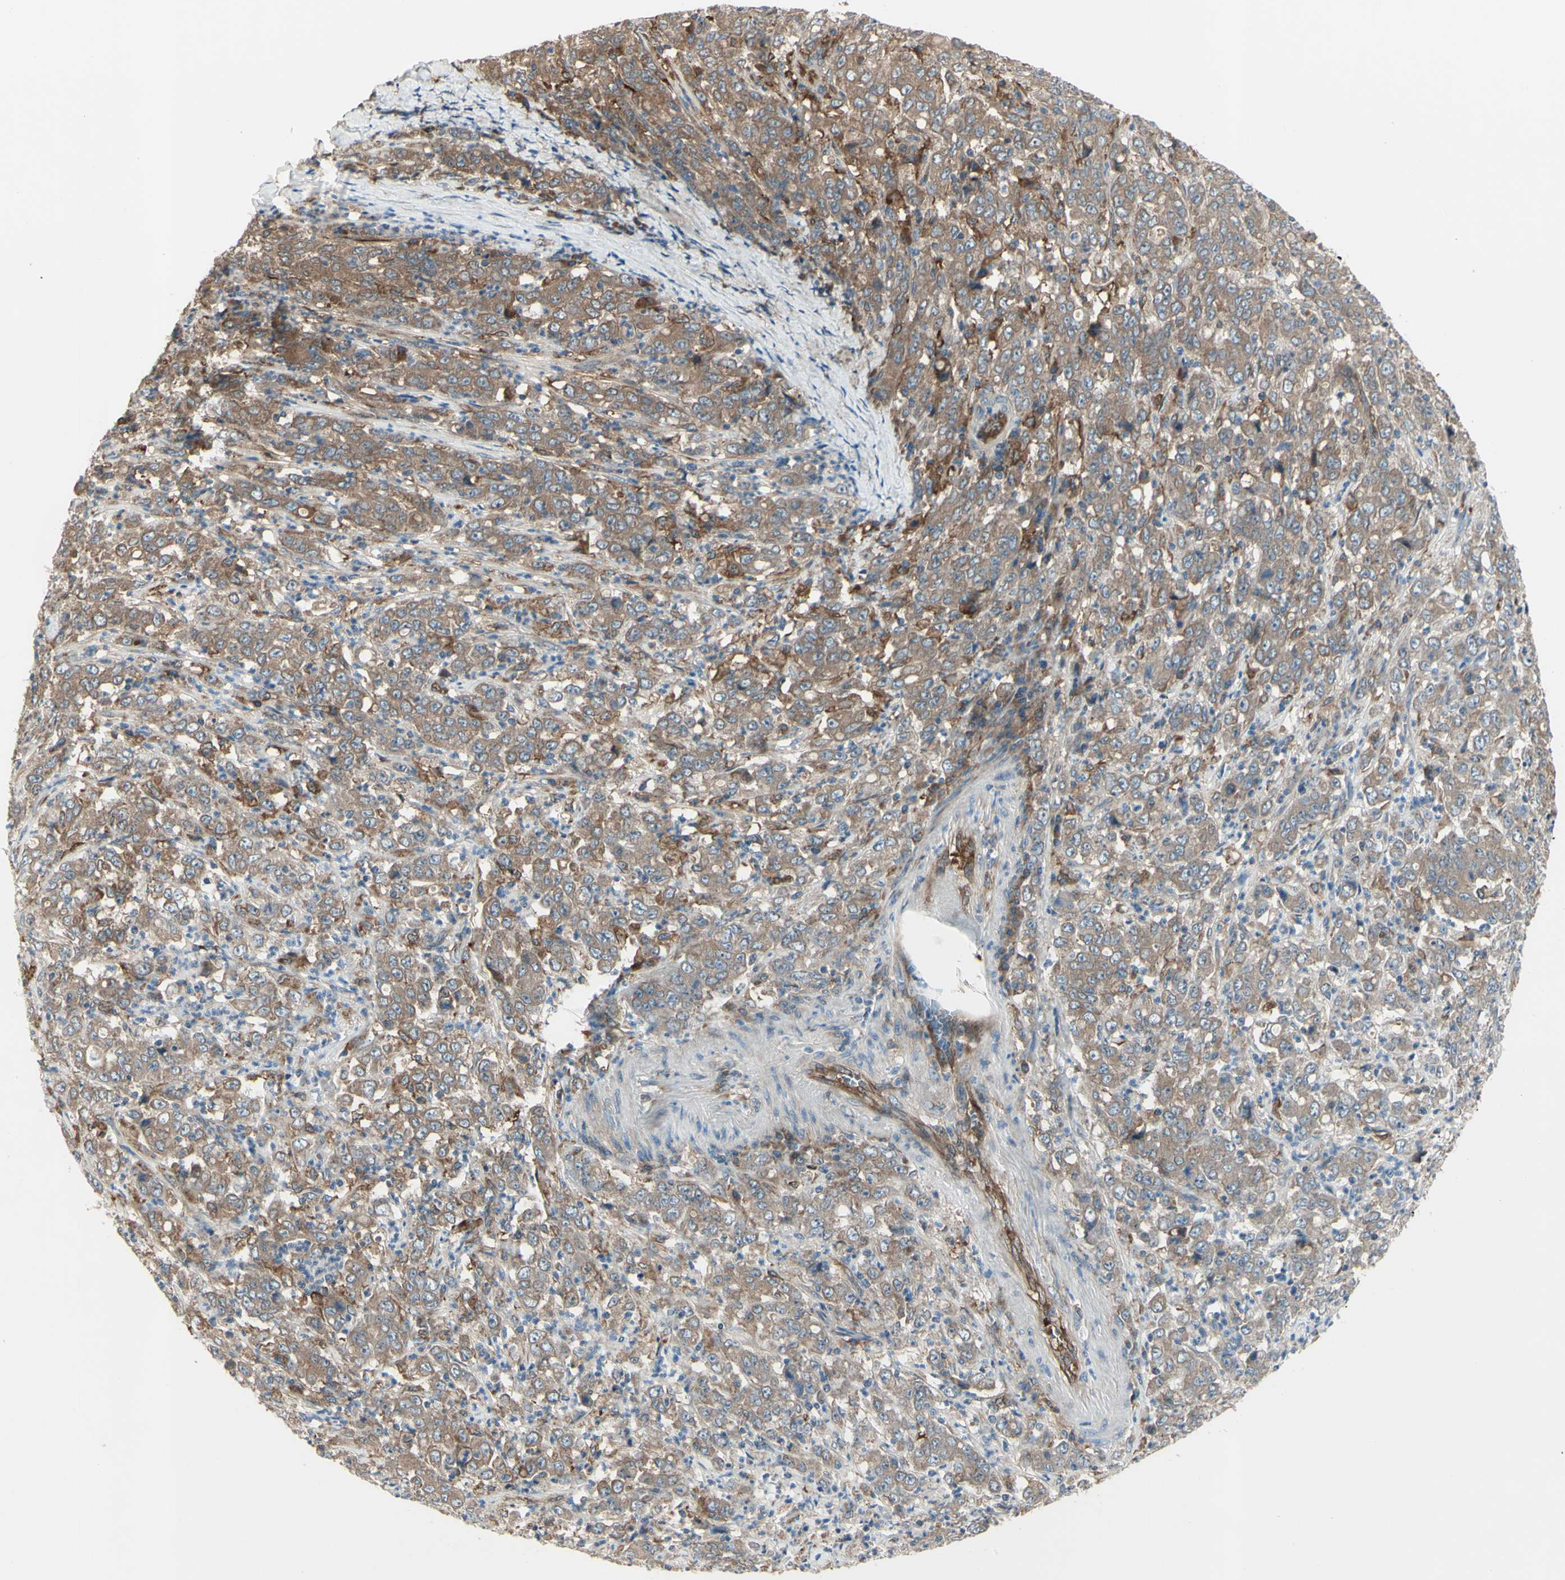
{"staining": {"intensity": "weak", "quantity": ">75%", "location": "cytoplasmic/membranous"}, "tissue": "stomach cancer", "cell_type": "Tumor cells", "image_type": "cancer", "snomed": [{"axis": "morphology", "description": "Adenocarcinoma, NOS"}, {"axis": "topography", "description": "Stomach, lower"}], "caption": "Brown immunohistochemical staining in human stomach adenocarcinoma displays weak cytoplasmic/membranous staining in approximately >75% of tumor cells.", "gene": "IGSF9B", "patient": {"sex": "female", "age": 71}}